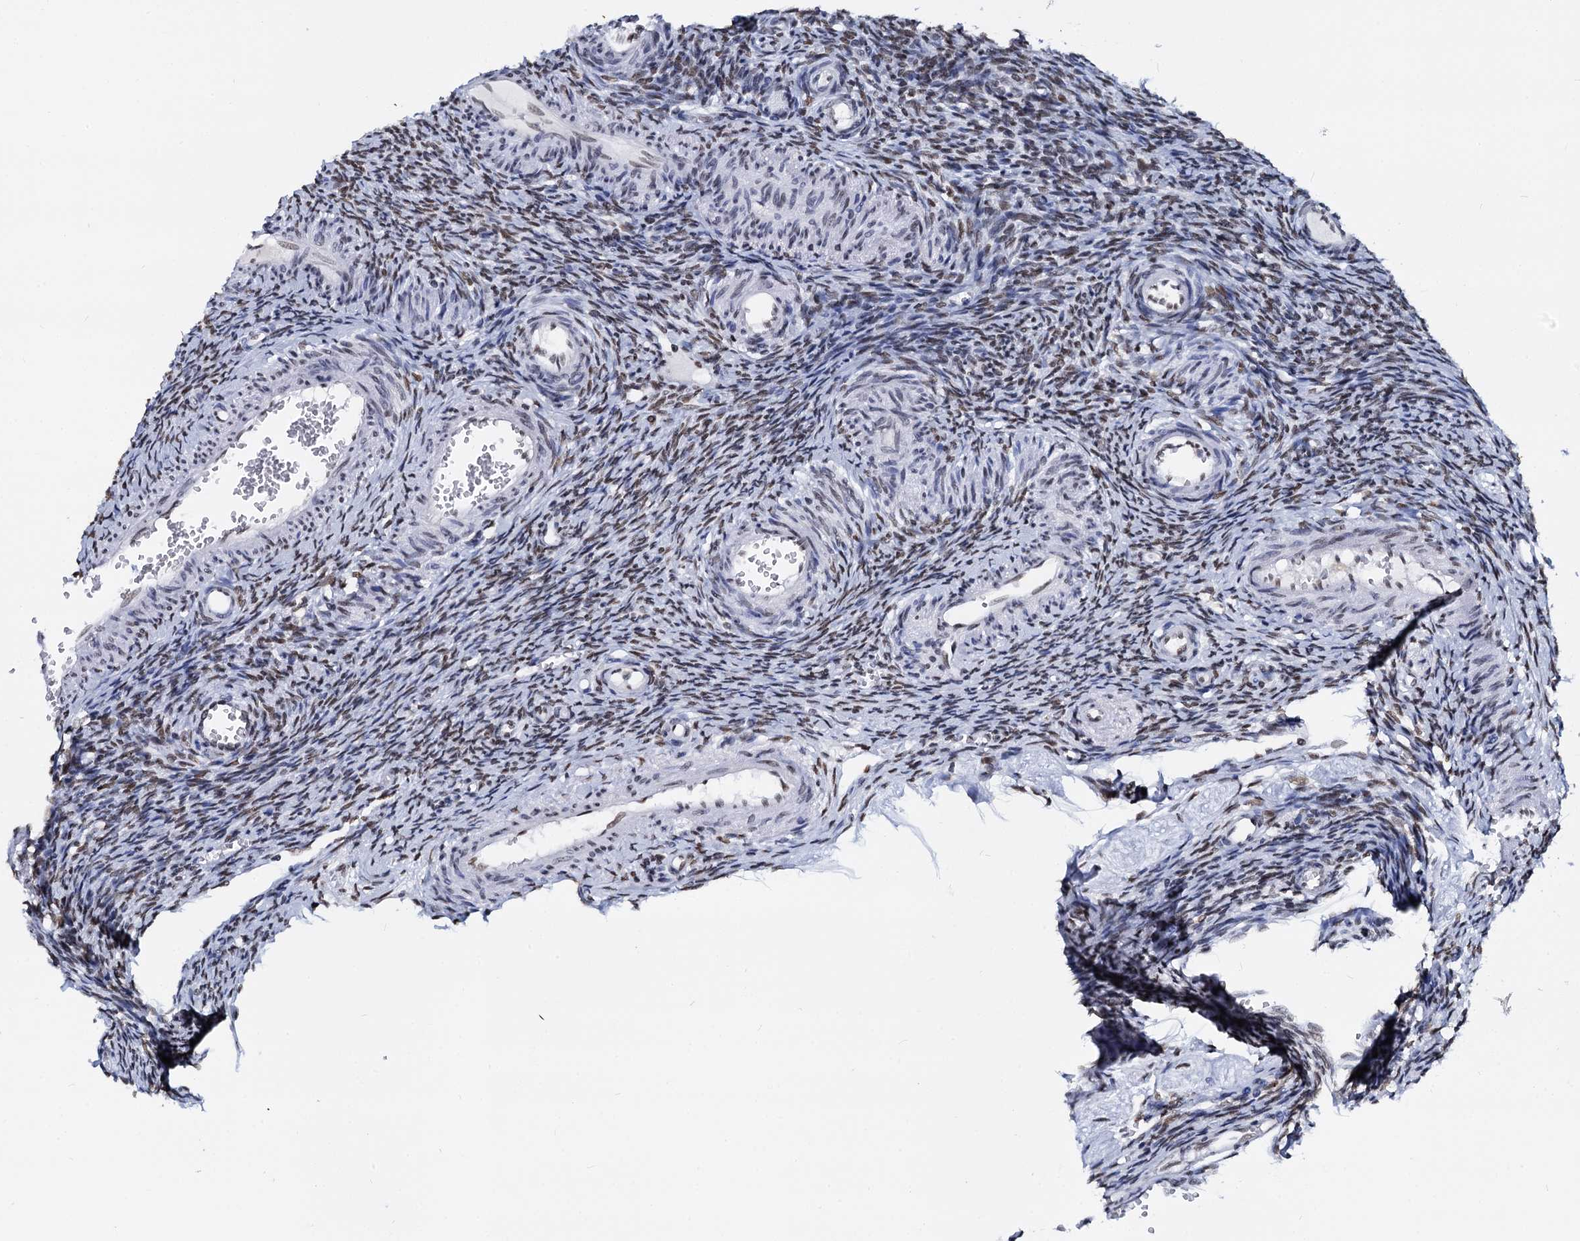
{"staining": {"intensity": "moderate", "quantity": ">75%", "location": "nuclear"}, "tissue": "ovary", "cell_type": "Ovarian stroma cells", "image_type": "normal", "snomed": [{"axis": "morphology", "description": "Normal tissue, NOS"}, {"axis": "topography", "description": "Ovary"}], "caption": "Ovarian stroma cells reveal medium levels of moderate nuclear expression in approximately >75% of cells in unremarkable human ovary. Nuclei are stained in blue.", "gene": "CMAS", "patient": {"sex": "female", "age": 39}}